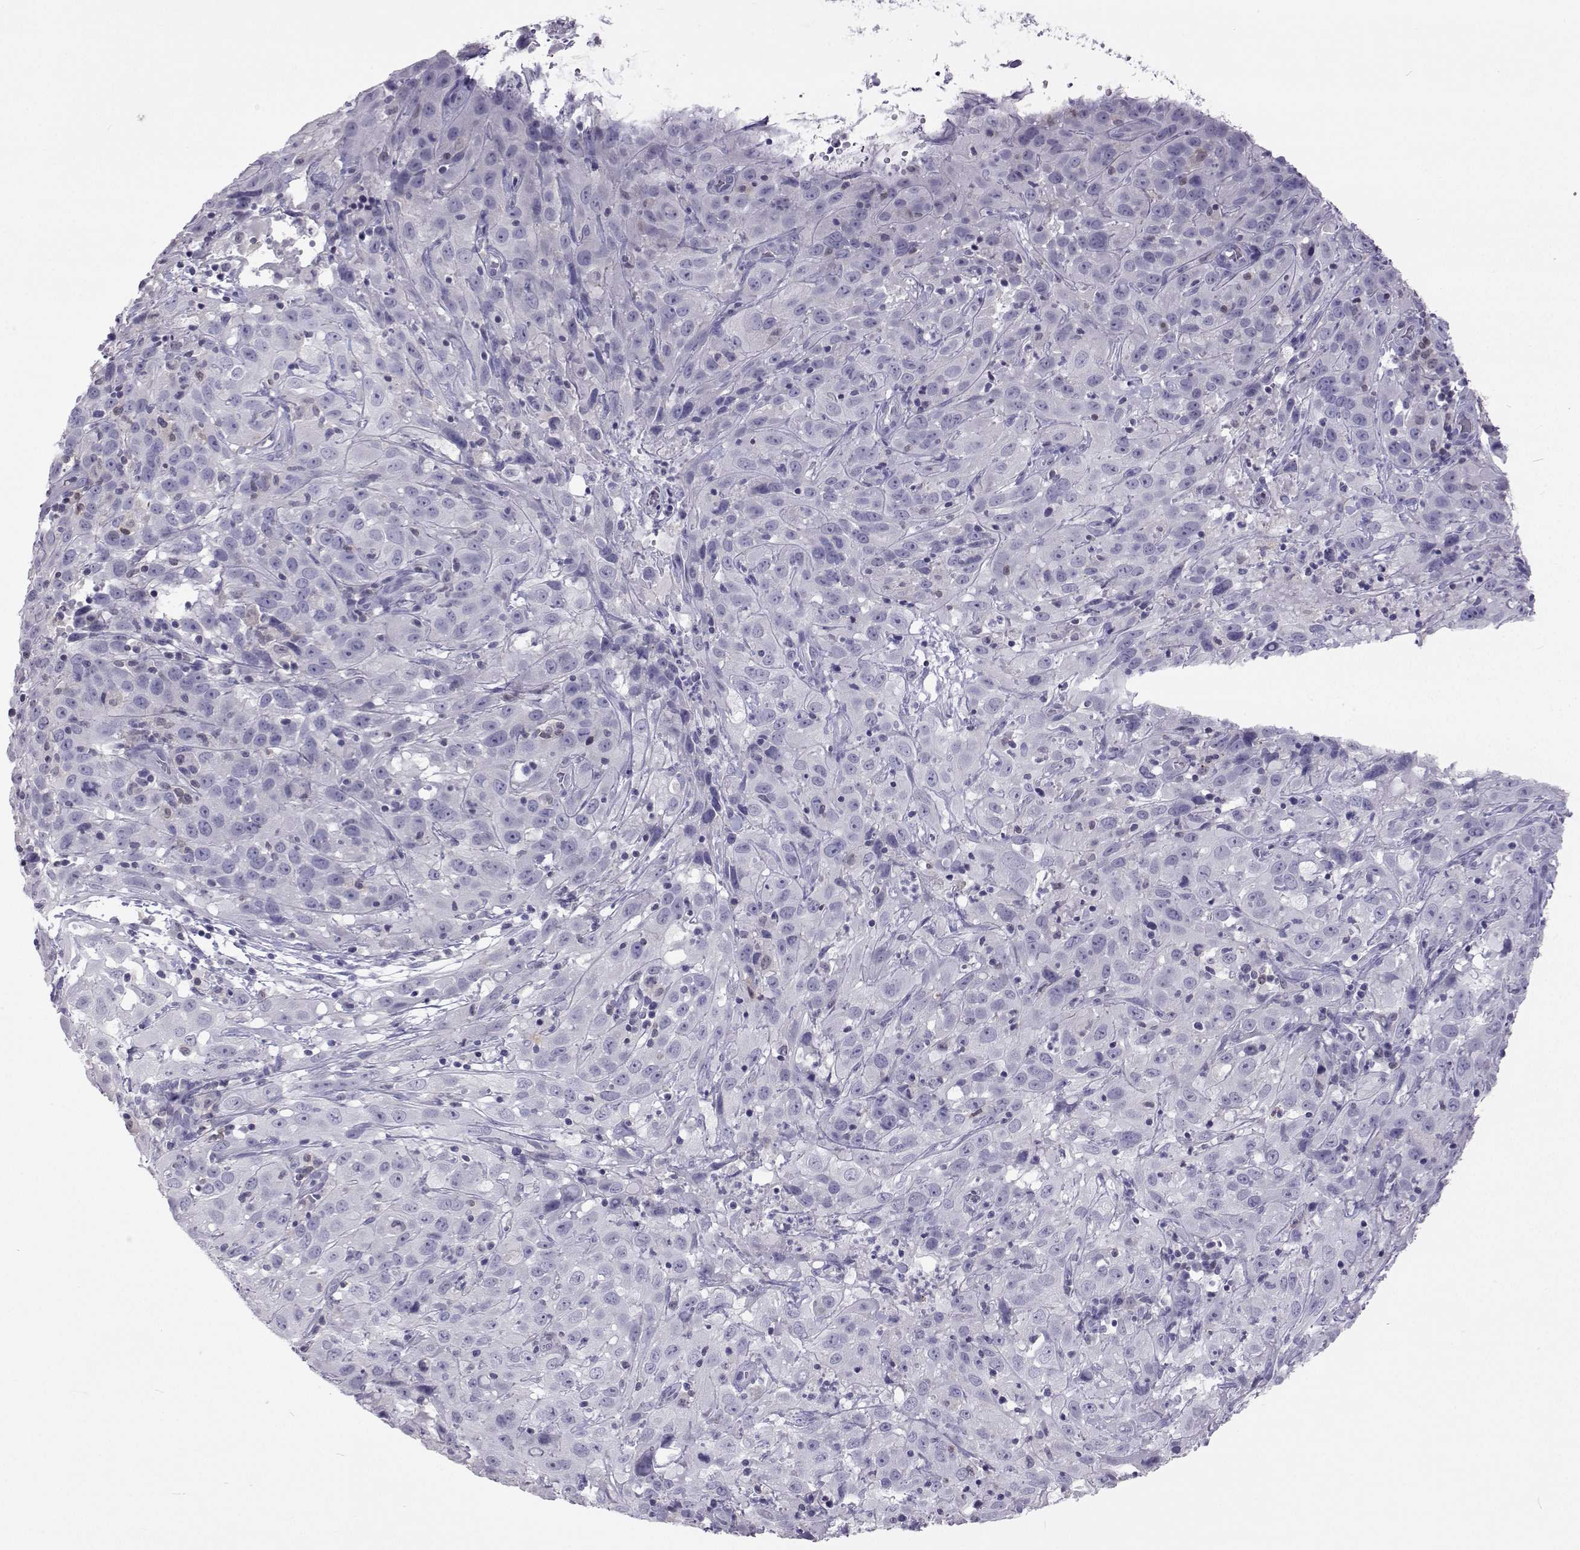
{"staining": {"intensity": "negative", "quantity": "none", "location": "none"}, "tissue": "cervical cancer", "cell_type": "Tumor cells", "image_type": "cancer", "snomed": [{"axis": "morphology", "description": "Squamous cell carcinoma, NOS"}, {"axis": "topography", "description": "Cervix"}], "caption": "Cervical squamous cell carcinoma stained for a protein using IHC displays no expression tumor cells.", "gene": "GALM", "patient": {"sex": "female", "age": 32}}